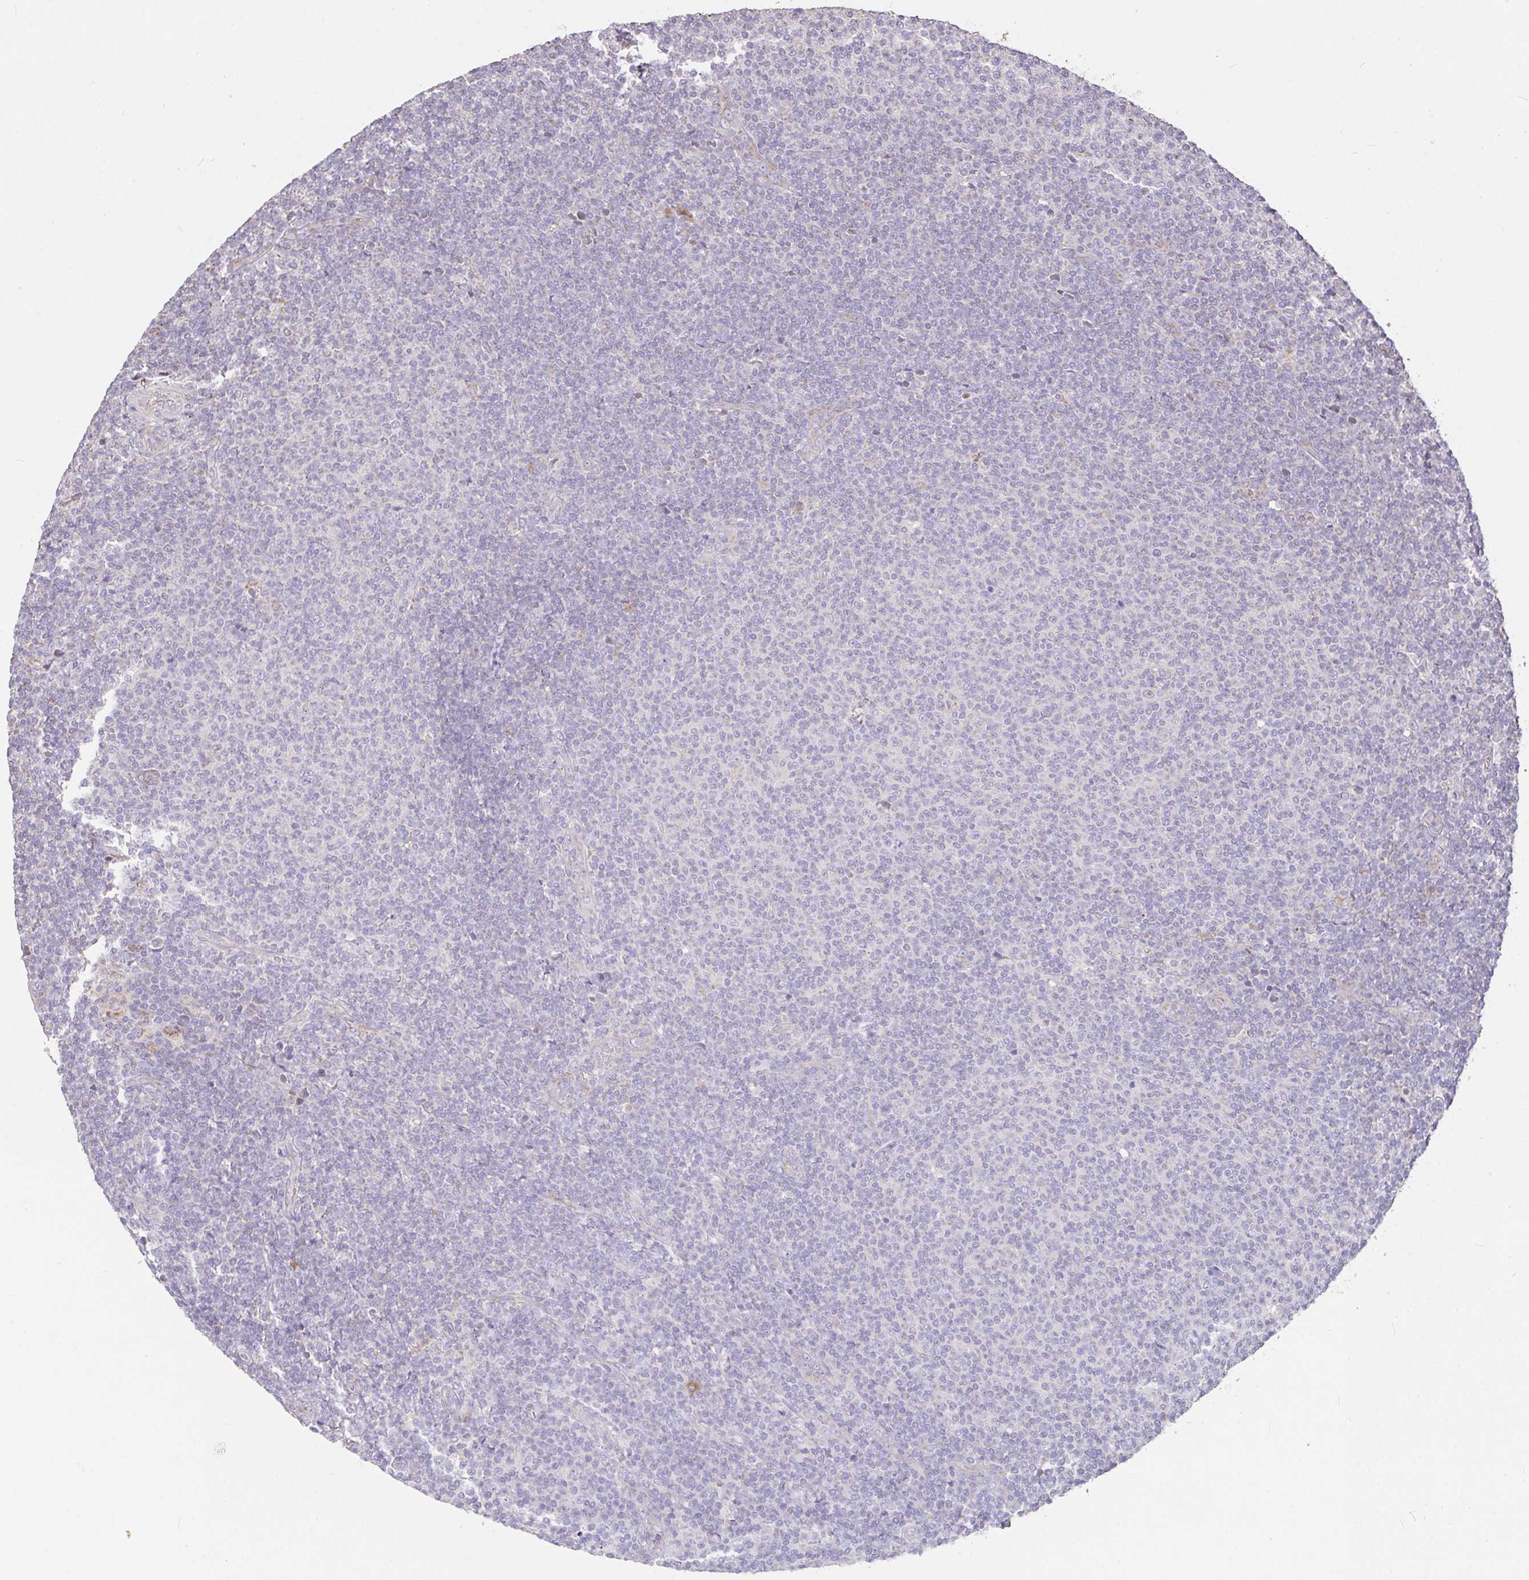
{"staining": {"intensity": "negative", "quantity": "none", "location": "none"}, "tissue": "lymphoma", "cell_type": "Tumor cells", "image_type": "cancer", "snomed": [{"axis": "morphology", "description": "Malignant lymphoma, non-Hodgkin's type, Low grade"}, {"axis": "topography", "description": "Lymph node"}], "caption": "This is an immunohistochemistry photomicrograph of human low-grade malignant lymphoma, non-Hodgkin's type. There is no staining in tumor cells.", "gene": "FCER1A", "patient": {"sex": "male", "age": 66}}